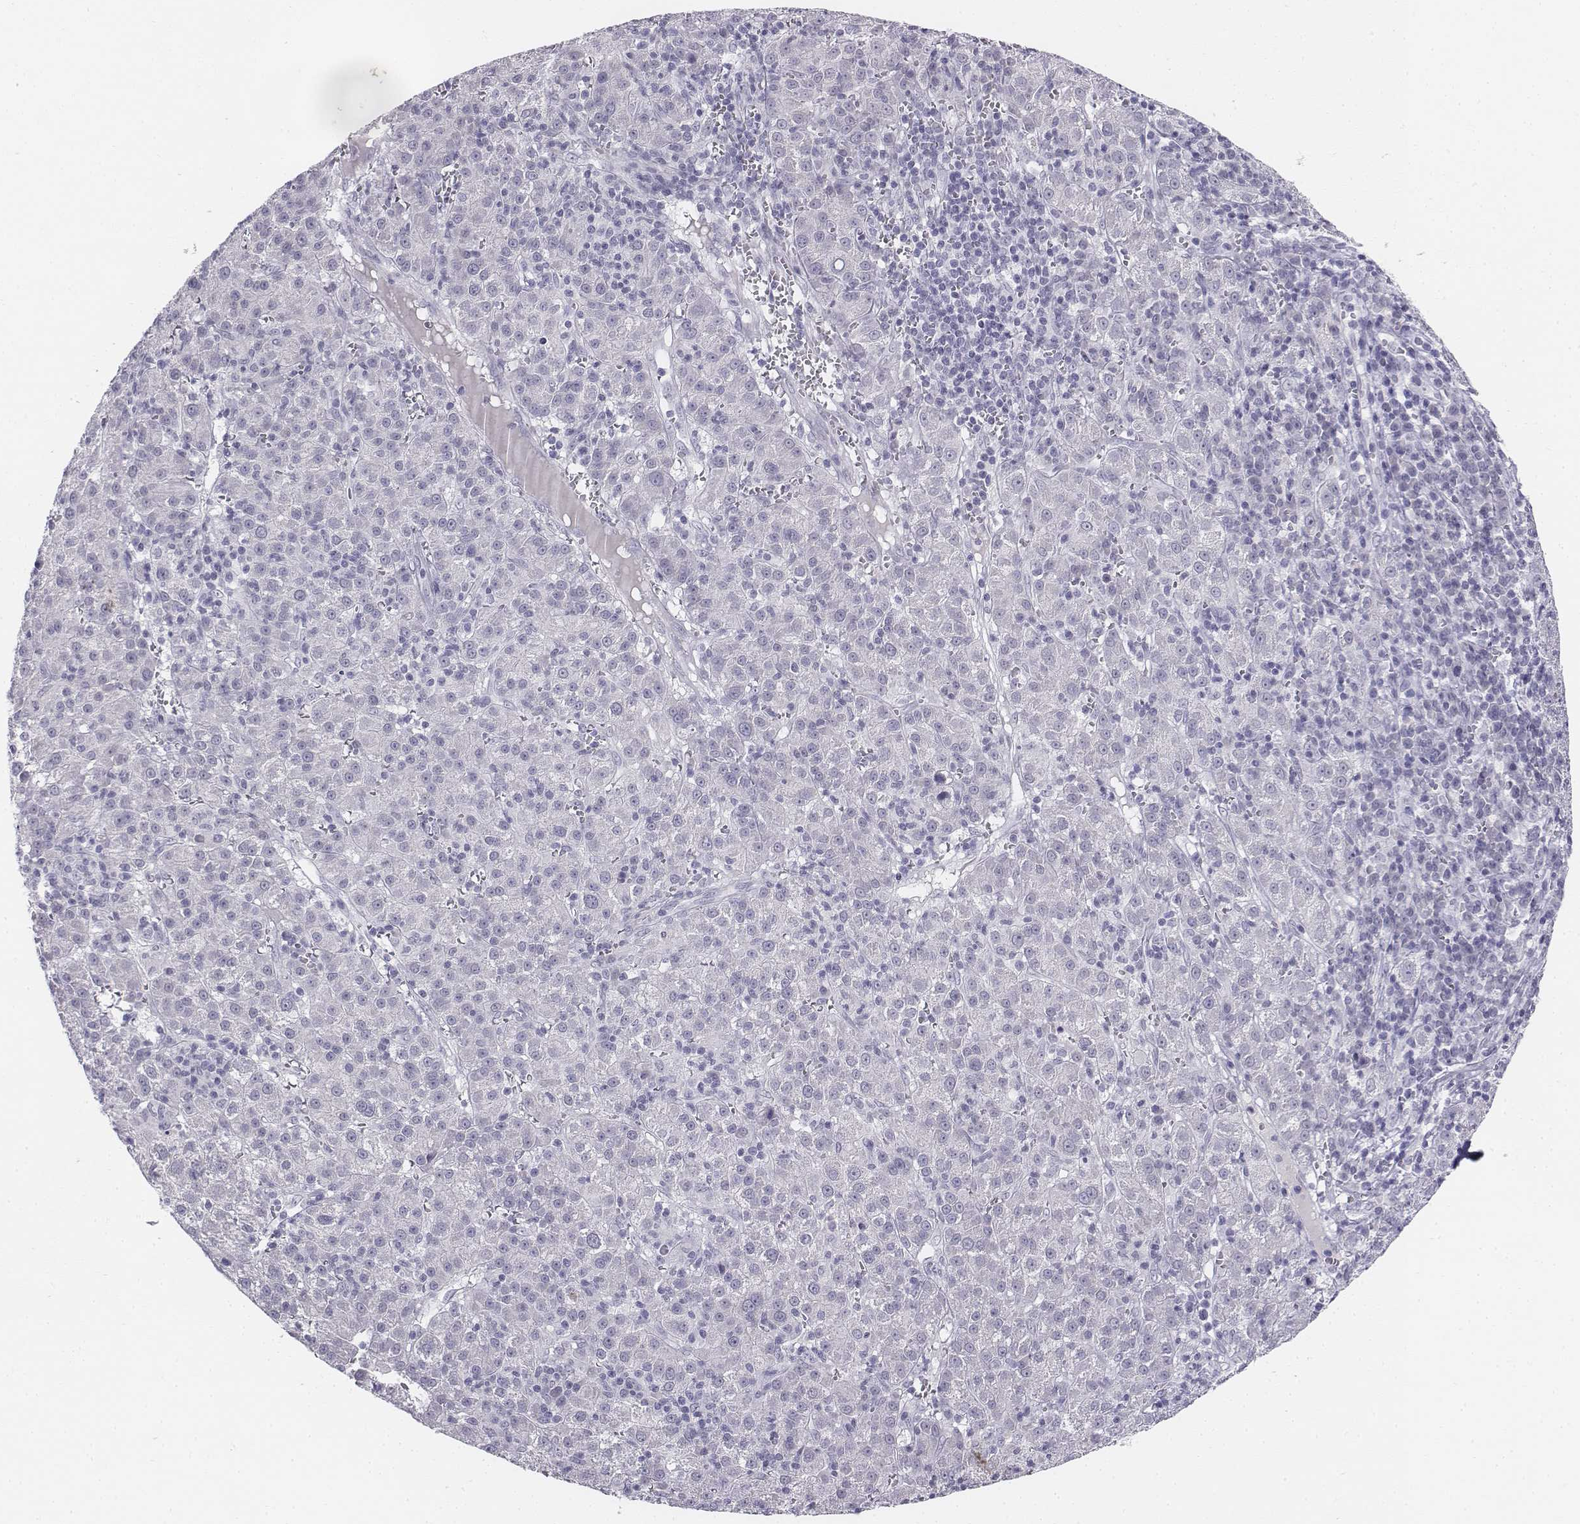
{"staining": {"intensity": "negative", "quantity": "none", "location": "none"}, "tissue": "liver cancer", "cell_type": "Tumor cells", "image_type": "cancer", "snomed": [{"axis": "morphology", "description": "Carcinoma, Hepatocellular, NOS"}, {"axis": "topography", "description": "Liver"}], "caption": "Tumor cells show no significant protein positivity in liver cancer.", "gene": "TH", "patient": {"sex": "female", "age": 60}}